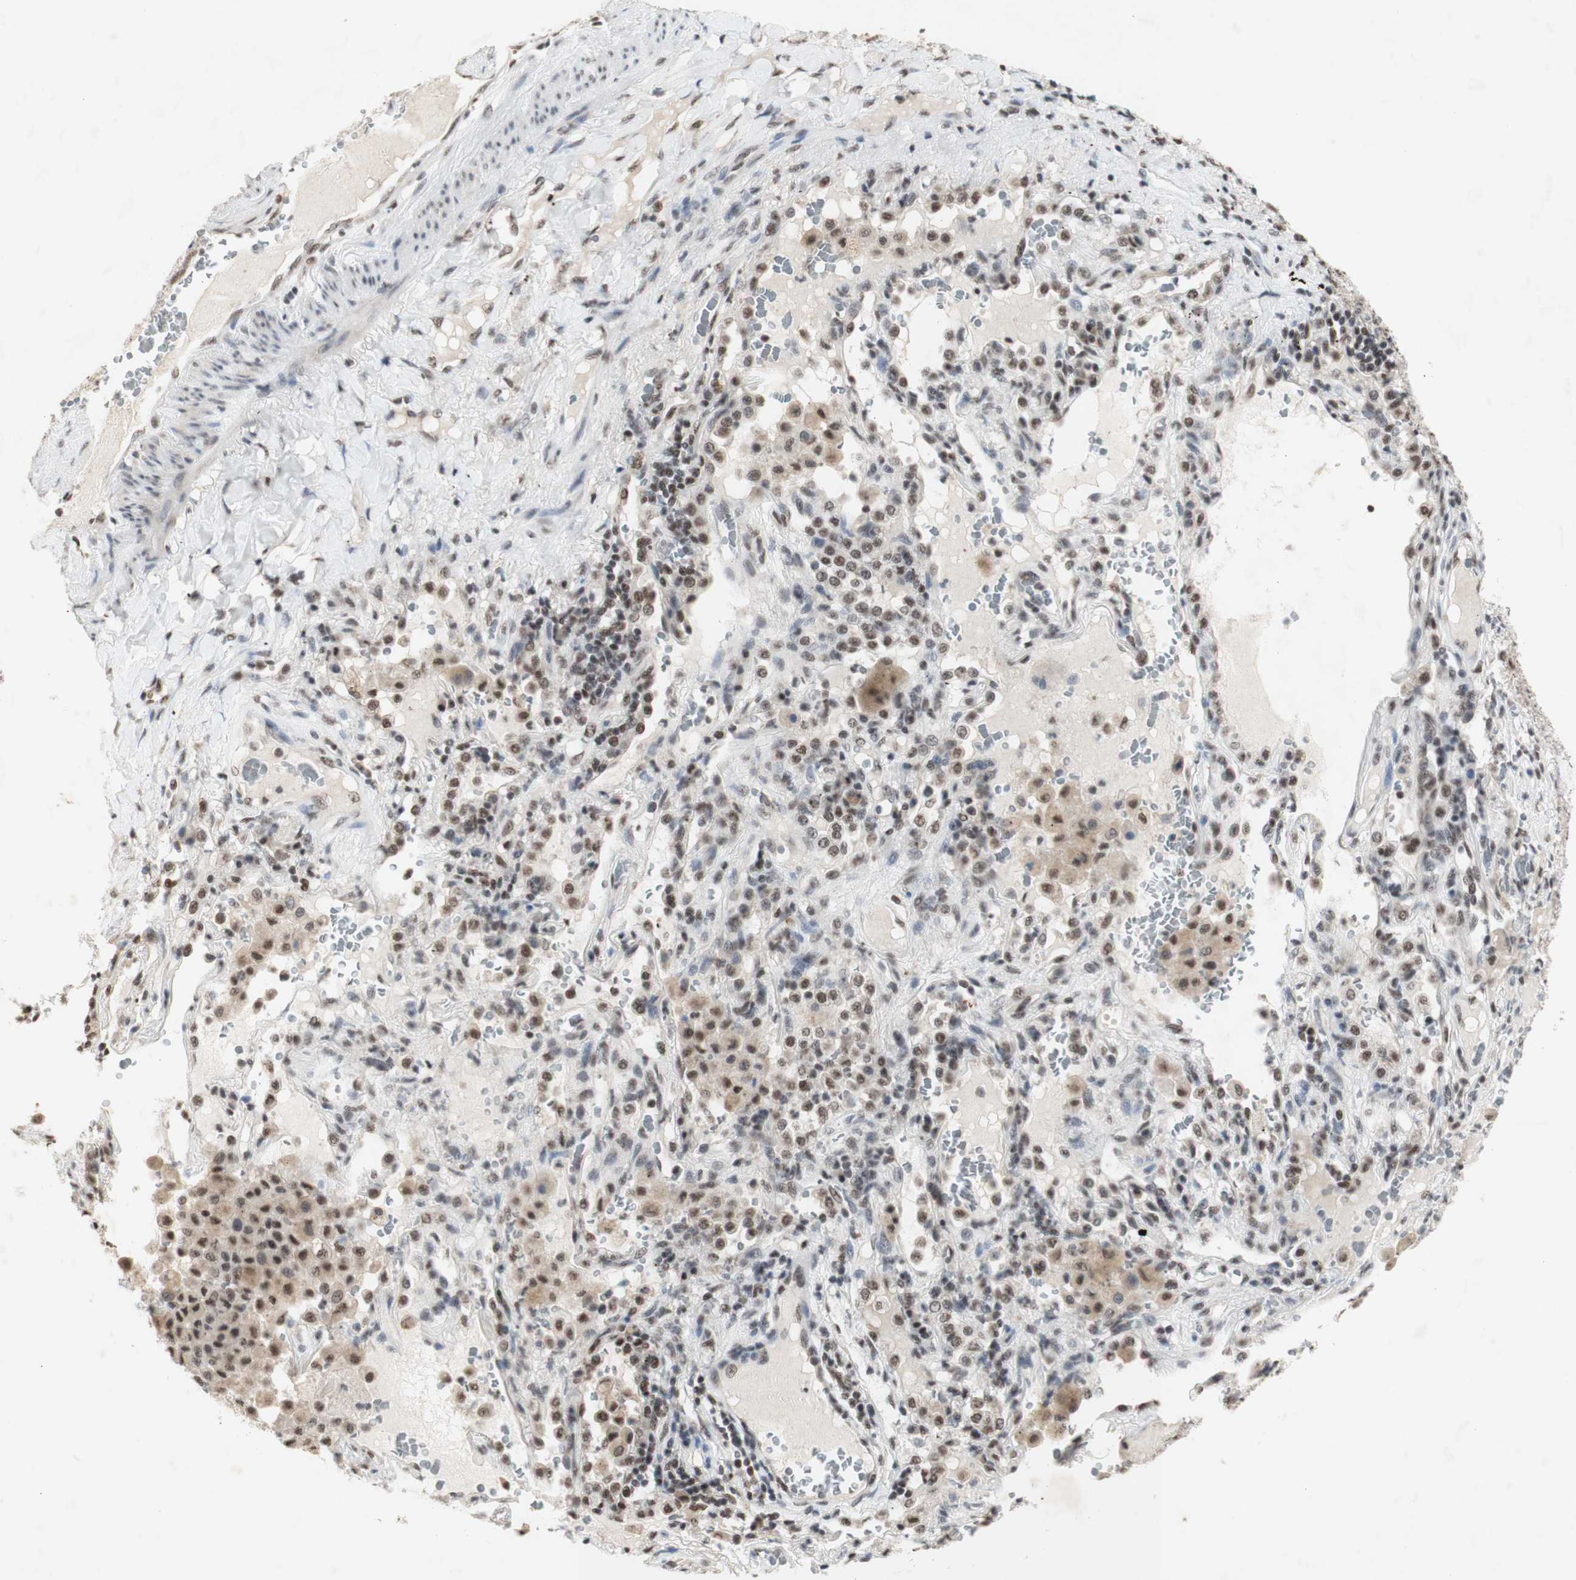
{"staining": {"intensity": "moderate", "quantity": ">75%", "location": "nuclear"}, "tissue": "lung cancer", "cell_type": "Tumor cells", "image_type": "cancer", "snomed": [{"axis": "morphology", "description": "Squamous cell carcinoma, NOS"}, {"axis": "topography", "description": "Lung"}], "caption": "Lung squamous cell carcinoma was stained to show a protein in brown. There is medium levels of moderate nuclear expression in about >75% of tumor cells.", "gene": "SNRPB", "patient": {"sex": "male", "age": 57}}